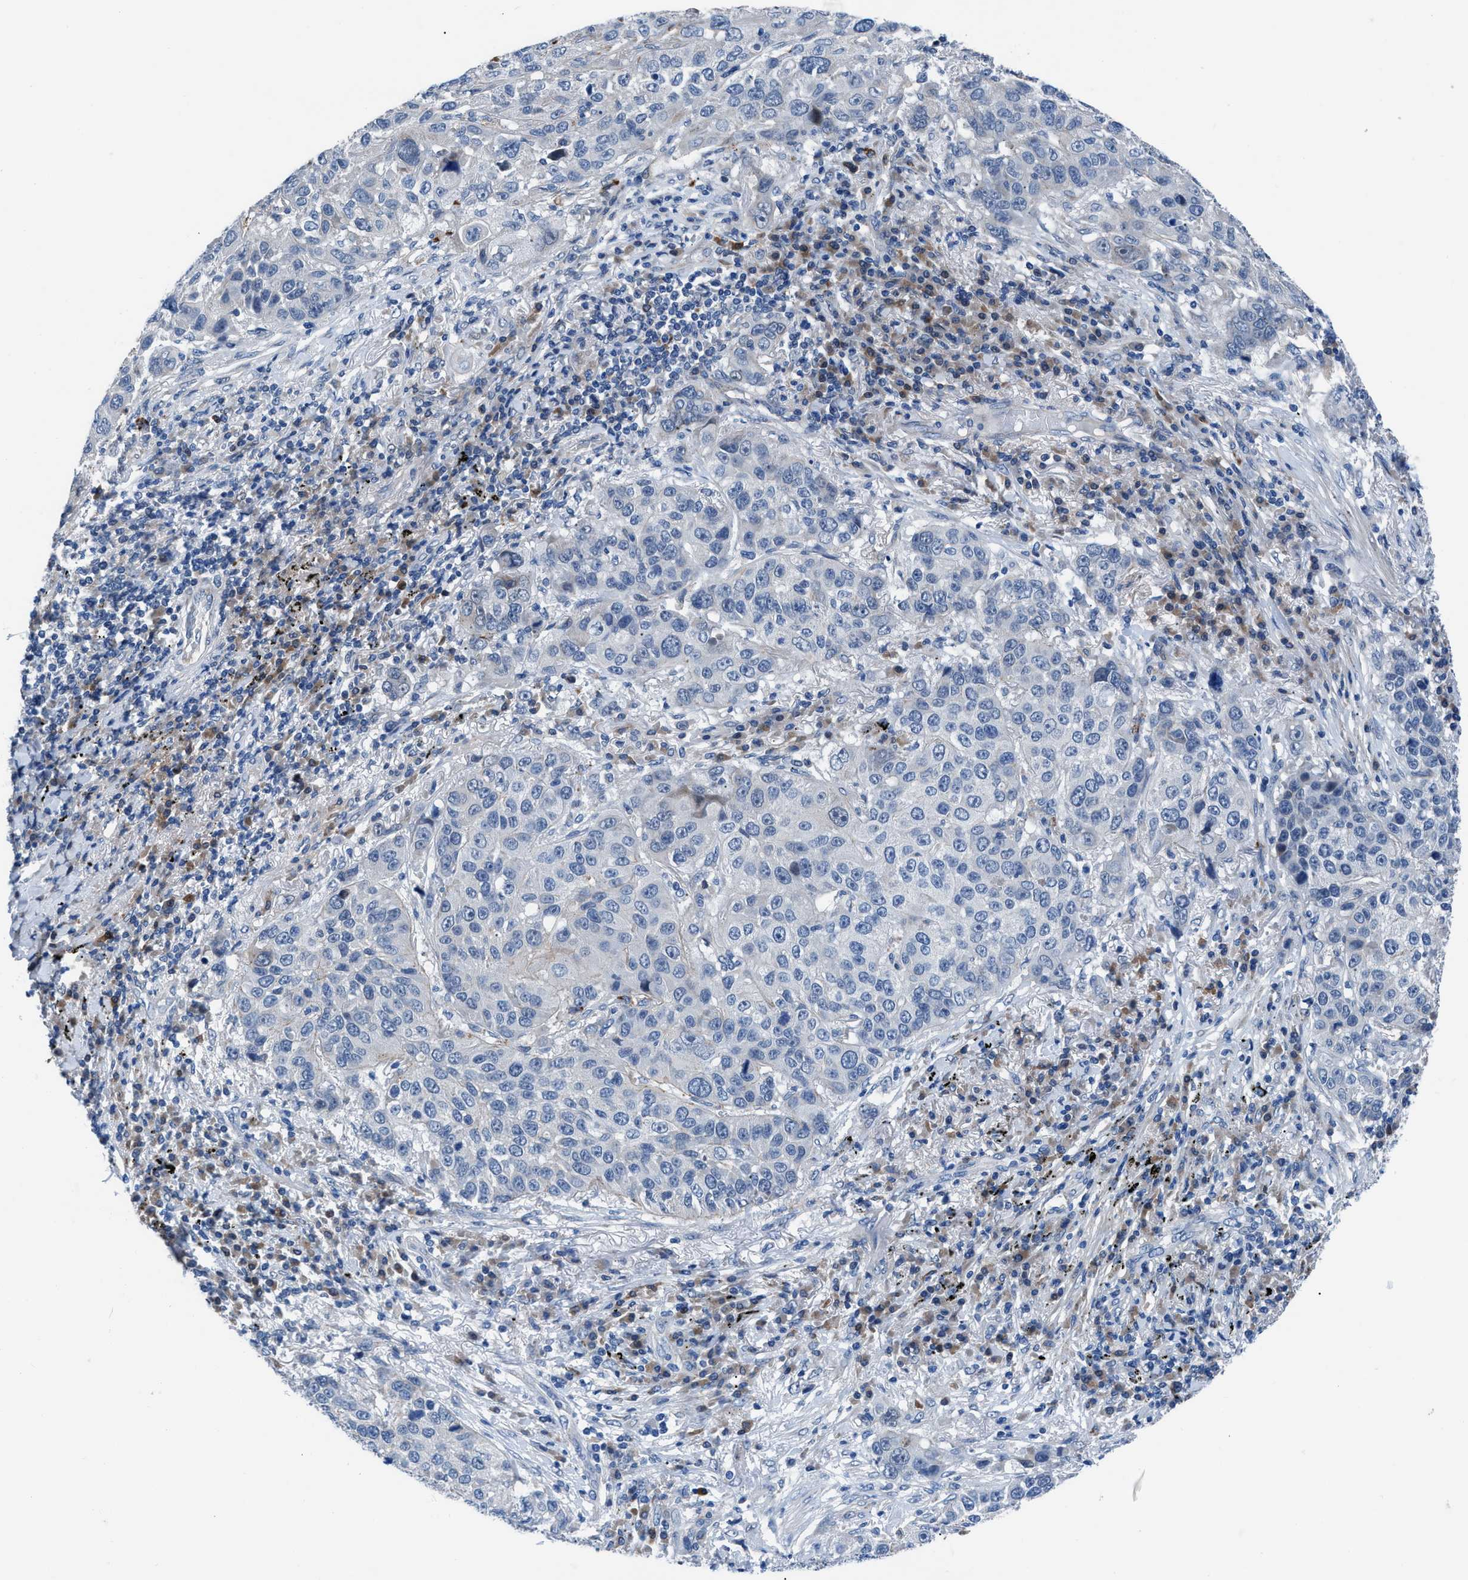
{"staining": {"intensity": "negative", "quantity": "none", "location": "none"}, "tissue": "lung cancer", "cell_type": "Tumor cells", "image_type": "cancer", "snomed": [{"axis": "morphology", "description": "Squamous cell carcinoma, NOS"}, {"axis": "topography", "description": "Lung"}], "caption": "Protein analysis of lung cancer shows no significant staining in tumor cells.", "gene": "UAP1", "patient": {"sex": "male", "age": 57}}